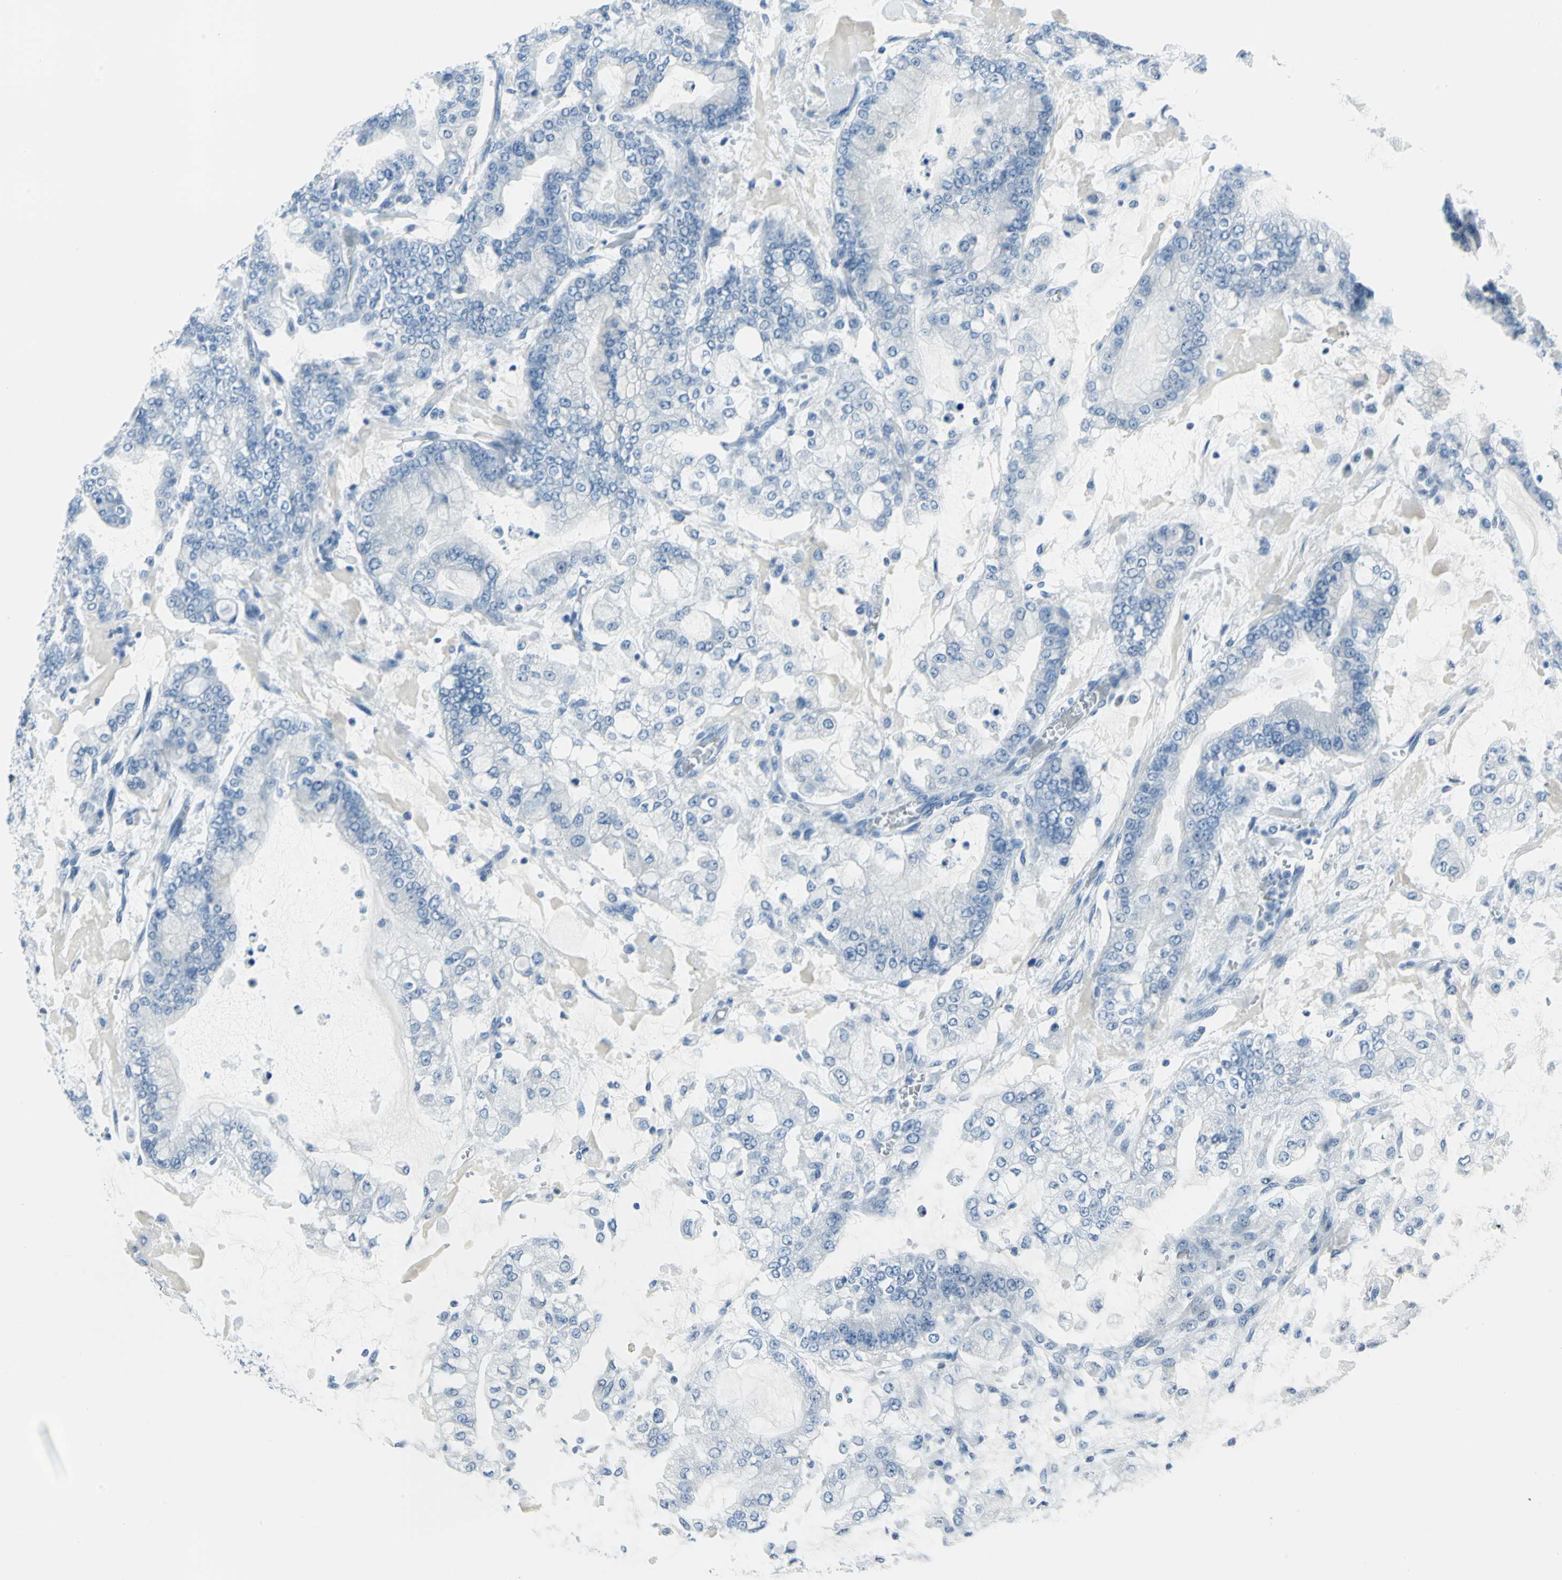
{"staining": {"intensity": "negative", "quantity": "none", "location": "none"}, "tissue": "stomach cancer", "cell_type": "Tumor cells", "image_type": "cancer", "snomed": [{"axis": "morphology", "description": "Adenocarcinoma, NOS"}, {"axis": "topography", "description": "Stomach"}], "caption": "Tumor cells are negative for protein expression in human stomach cancer (adenocarcinoma).", "gene": "DNAI2", "patient": {"sex": "male", "age": 76}}